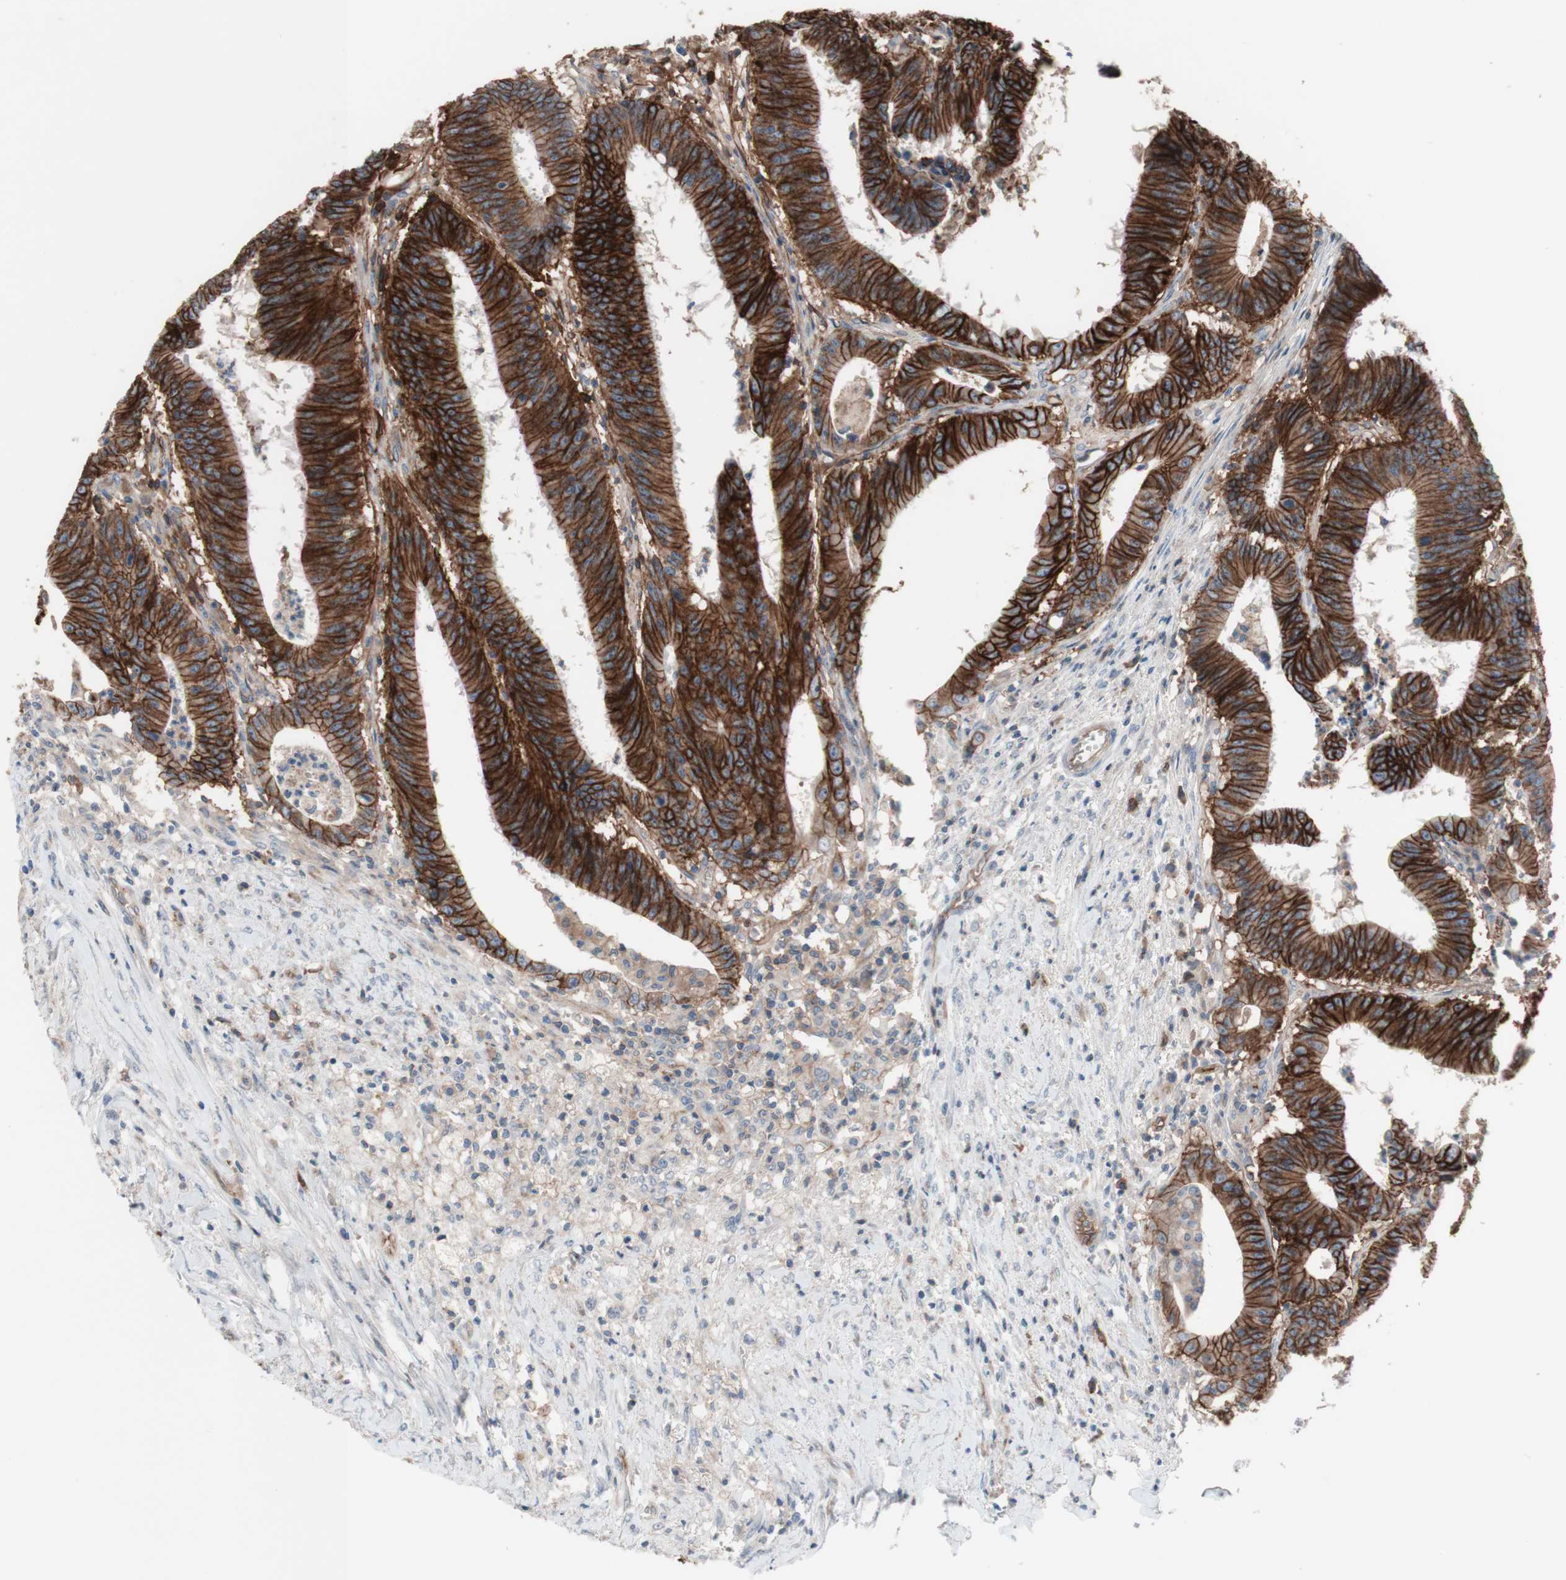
{"staining": {"intensity": "strong", "quantity": ">75%", "location": "cytoplasmic/membranous"}, "tissue": "colorectal cancer", "cell_type": "Tumor cells", "image_type": "cancer", "snomed": [{"axis": "morphology", "description": "Adenocarcinoma, NOS"}, {"axis": "topography", "description": "Colon"}], "caption": "Immunohistochemical staining of human colorectal cancer demonstrates high levels of strong cytoplasmic/membranous protein staining in approximately >75% of tumor cells. The protein of interest is shown in brown color, while the nuclei are stained blue.", "gene": "CD46", "patient": {"sex": "male", "age": 45}}